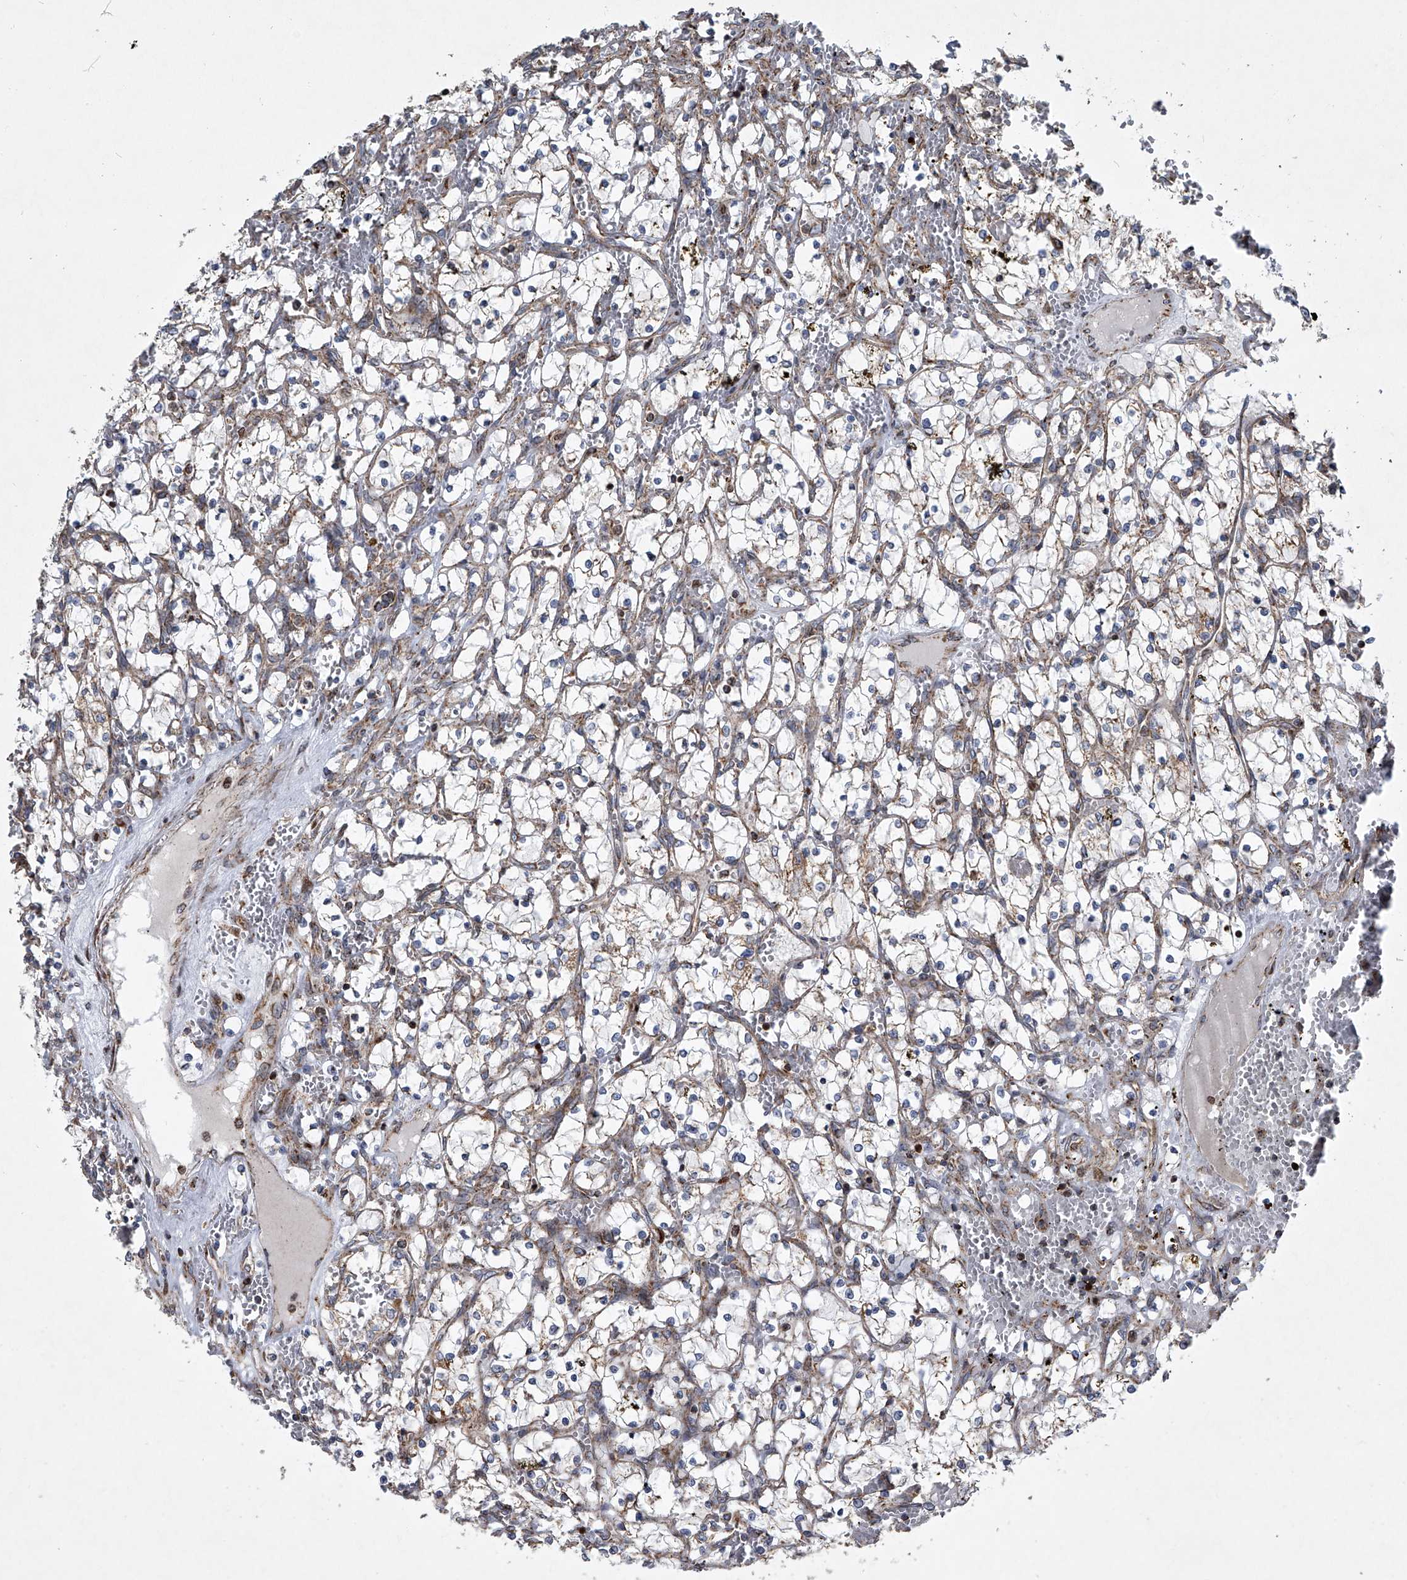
{"staining": {"intensity": "weak", "quantity": "25%-75%", "location": "cytoplasmic/membranous"}, "tissue": "renal cancer", "cell_type": "Tumor cells", "image_type": "cancer", "snomed": [{"axis": "morphology", "description": "Adenocarcinoma, NOS"}, {"axis": "topography", "description": "Kidney"}], "caption": "Immunohistochemical staining of renal cancer demonstrates low levels of weak cytoplasmic/membranous expression in about 25%-75% of tumor cells.", "gene": "STRADA", "patient": {"sex": "female", "age": 69}}